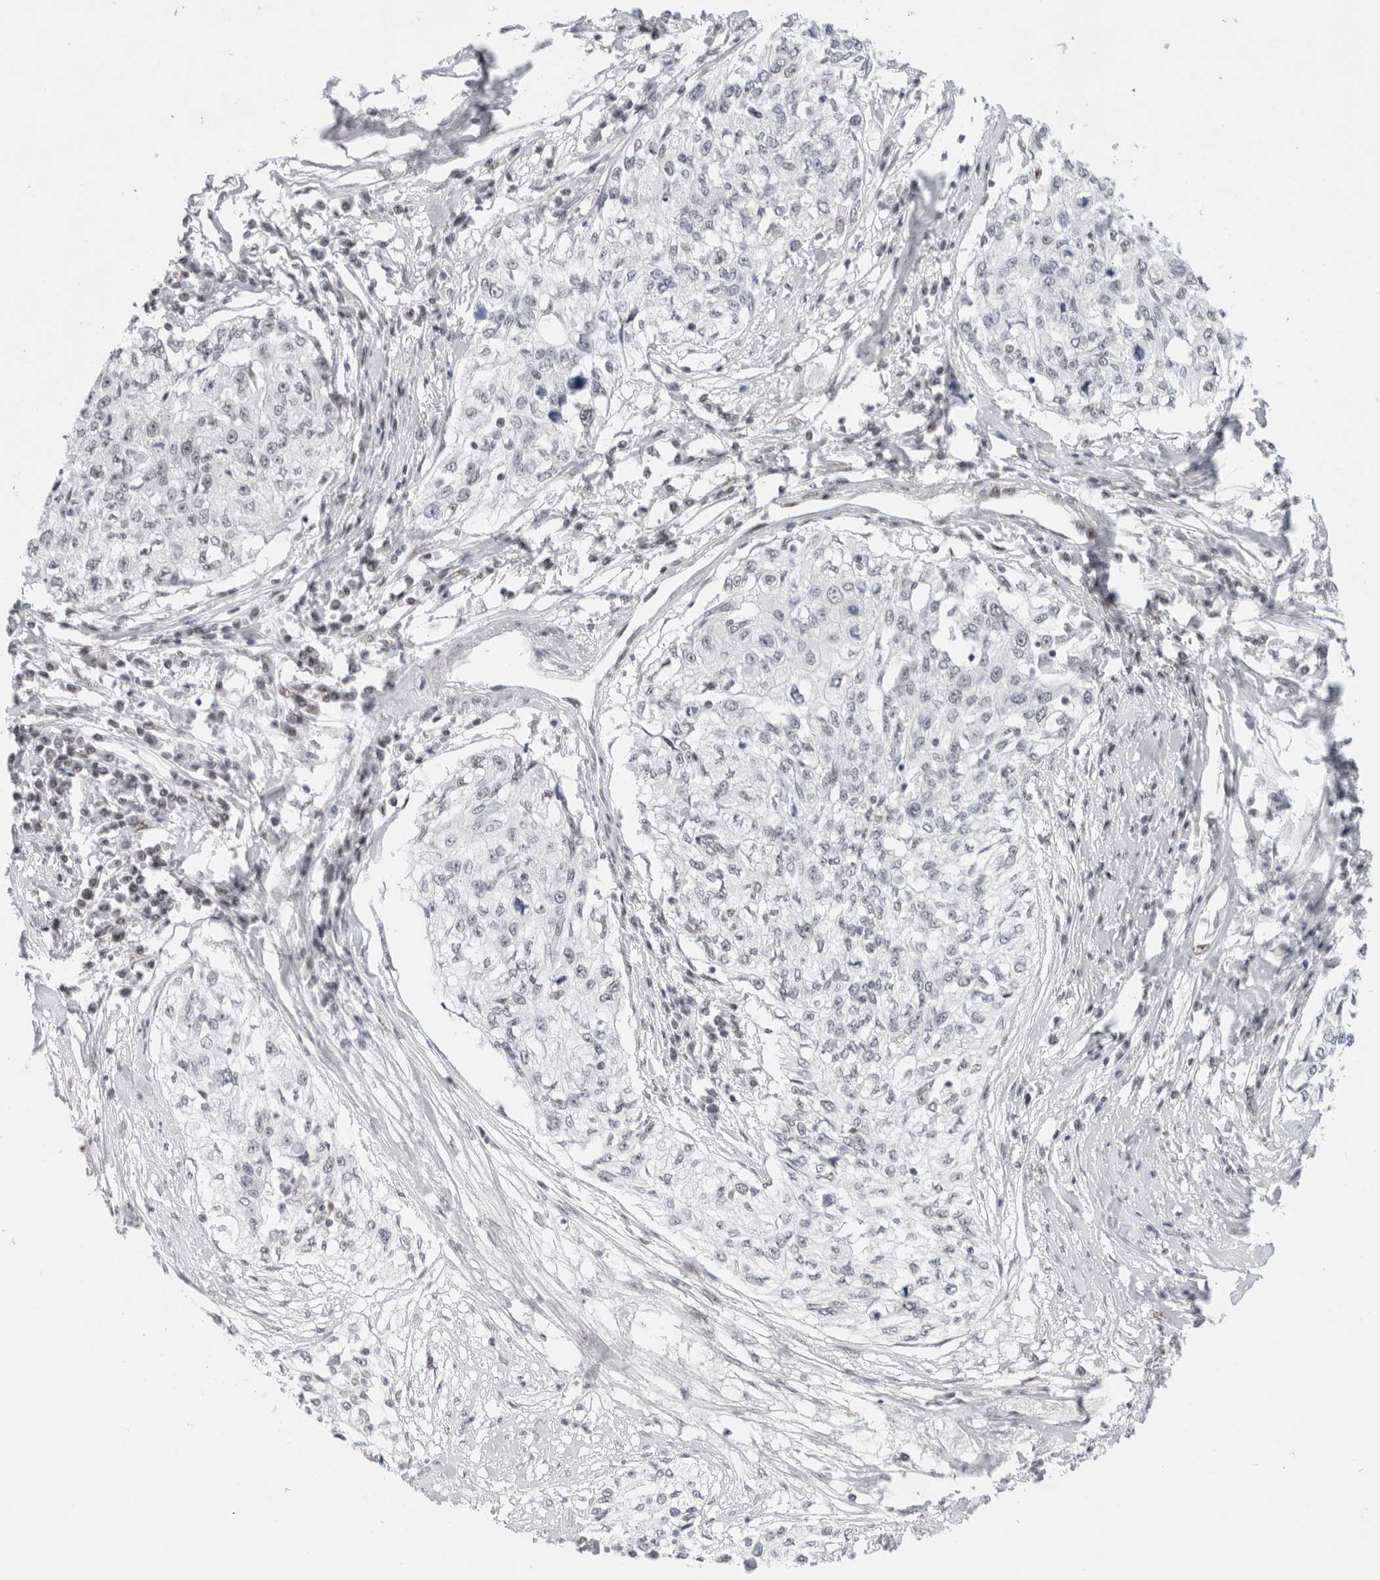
{"staining": {"intensity": "negative", "quantity": "none", "location": "none"}, "tissue": "cervical cancer", "cell_type": "Tumor cells", "image_type": "cancer", "snomed": [{"axis": "morphology", "description": "Squamous cell carcinoma, NOS"}, {"axis": "topography", "description": "Cervix"}], "caption": "High power microscopy histopathology image of an immunohistochemistry micrograph of squamous cell carcinoma (cervical), revealing no significant expression in tumor cells.", "gene": "COPS7A", "patient": {"sex": "female", "age": 57}}